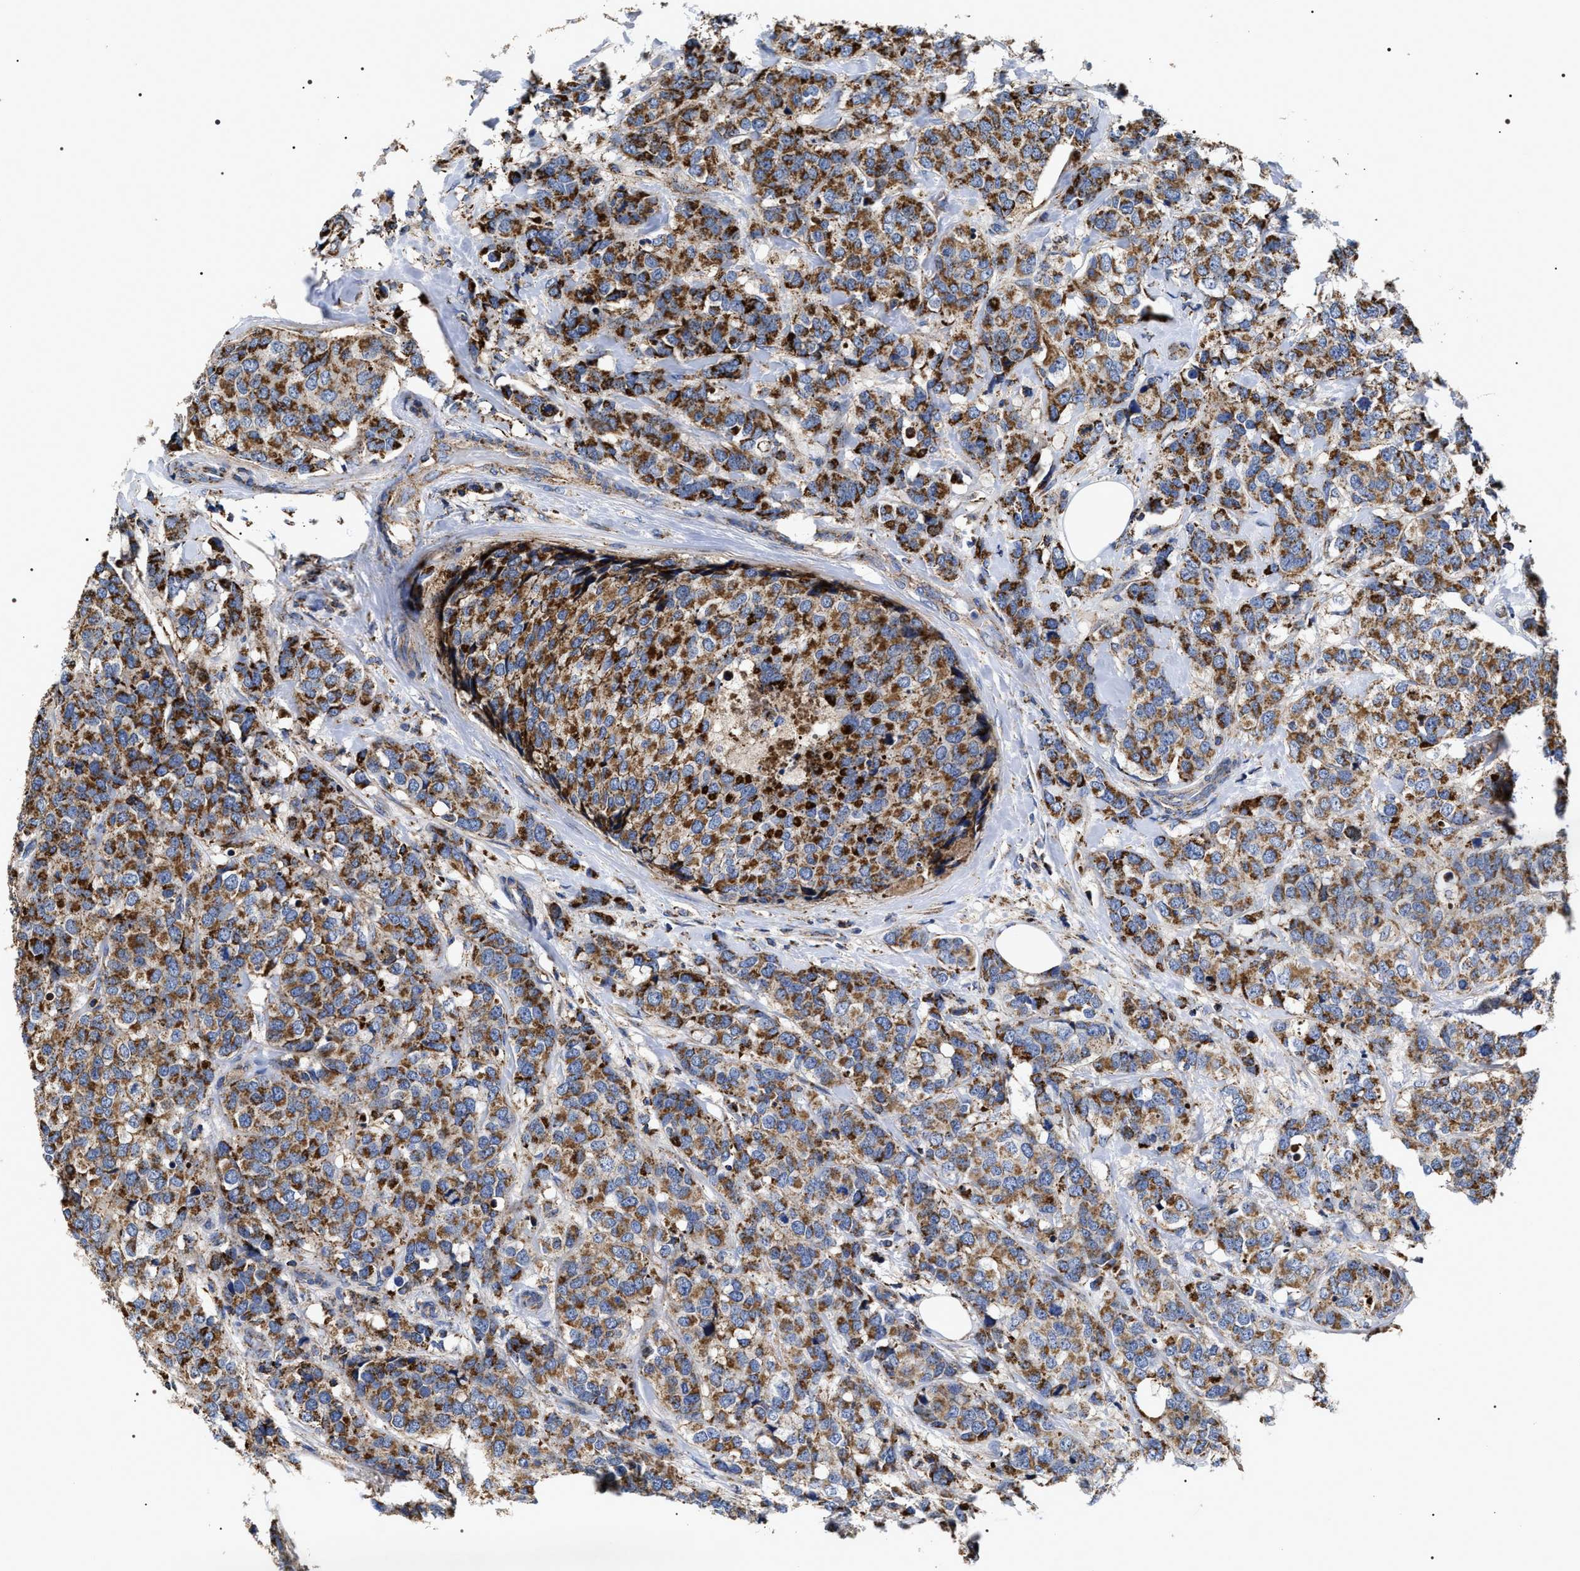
{"staining": {"intensity": "strong", "quantity": ">75%", "location": "cytoplasmic/membranous"}, "tissue": "breast cancer", "cell_type": "Tumor cells", "image_type": "cancer", "snomed": [{"axis": "morphology", "description": "Lobular carcinoma"}, {"axis": "topography", "description": "Breast"}], "caption": "Lobular carcinoma (breast) tissue exhibits strong cytoplasmic/membranous expression in about >75% of tumor cells (Brightfield microscopy of DAB IHC at high magnification).", "gene": "COG5", "patient": {"sex": "female", "age": 59}}